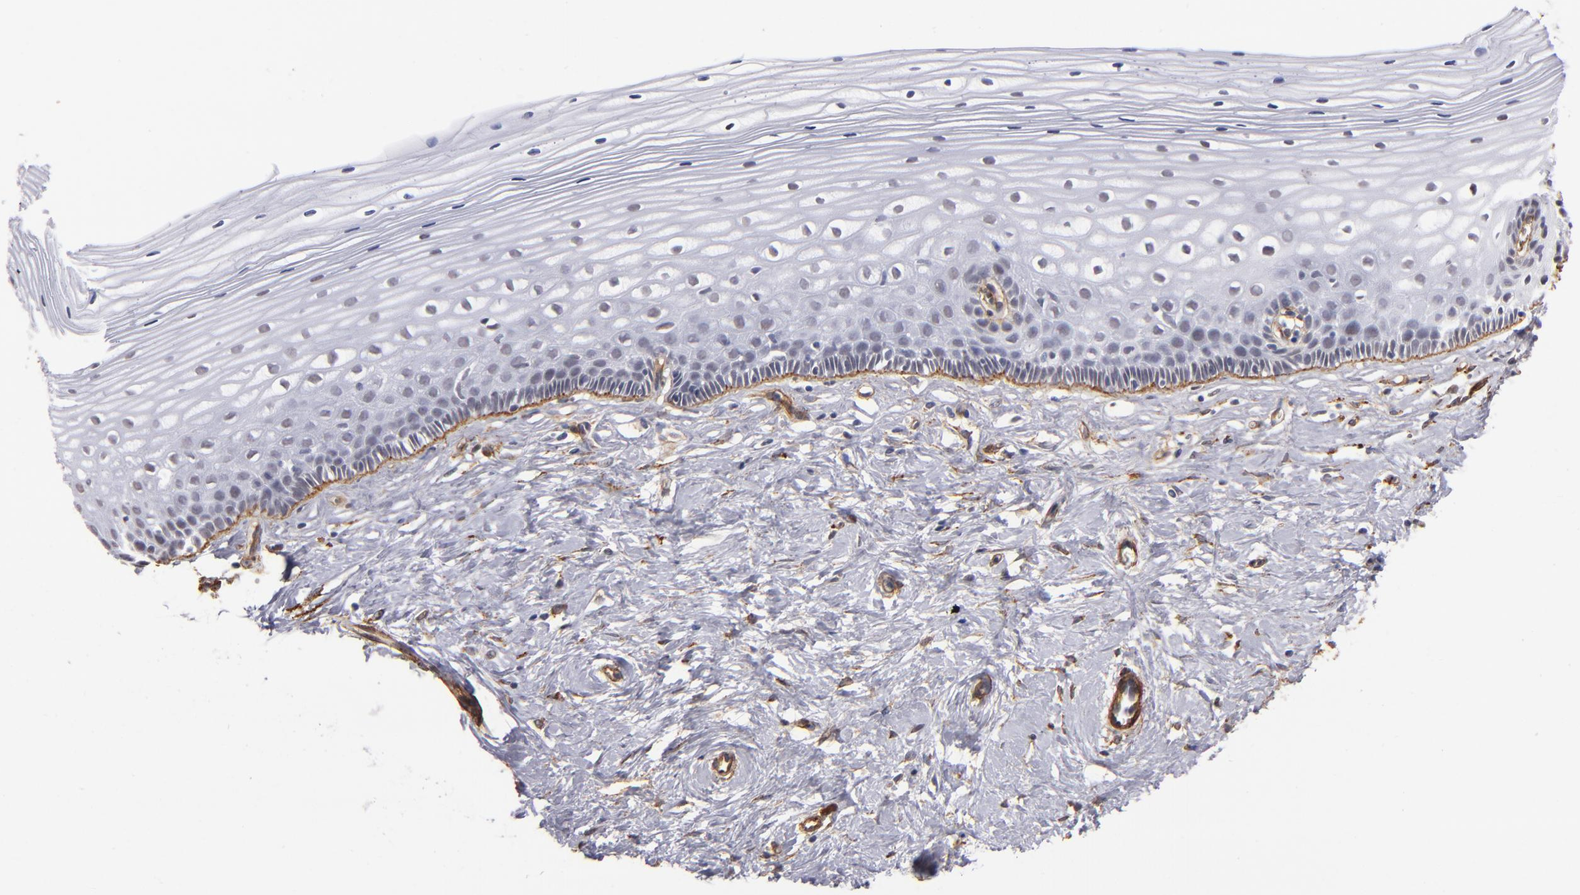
{"staining": {"intensity": "weak", "quantity": "25%-75%", "location": "cytoplasmic/membranous"}, "tissue": "cervix", "cell_type": "Glandular cells", "image_type": "normal", "snomed": [{"axis": "morphology", "description": "Normal tissue, NOS"}, {"axis": "topography", "description": "Cervix"}], "caption": "Immunohistochemistry staining of normal cervix, which demonstrates low levels of weak cytoplasmic/membranous staining in about 25%-75% of glandular cells indicating weak cytoplasmic/membranous protein staining. The staining was performed using DAB (3,3'-diaminobenzidine) (brown) for protein detection and nuclei were counterstained in hematoxylin (blue).", "gene": "LAMC1", "patient": {"sex": "female", "age": 40}}